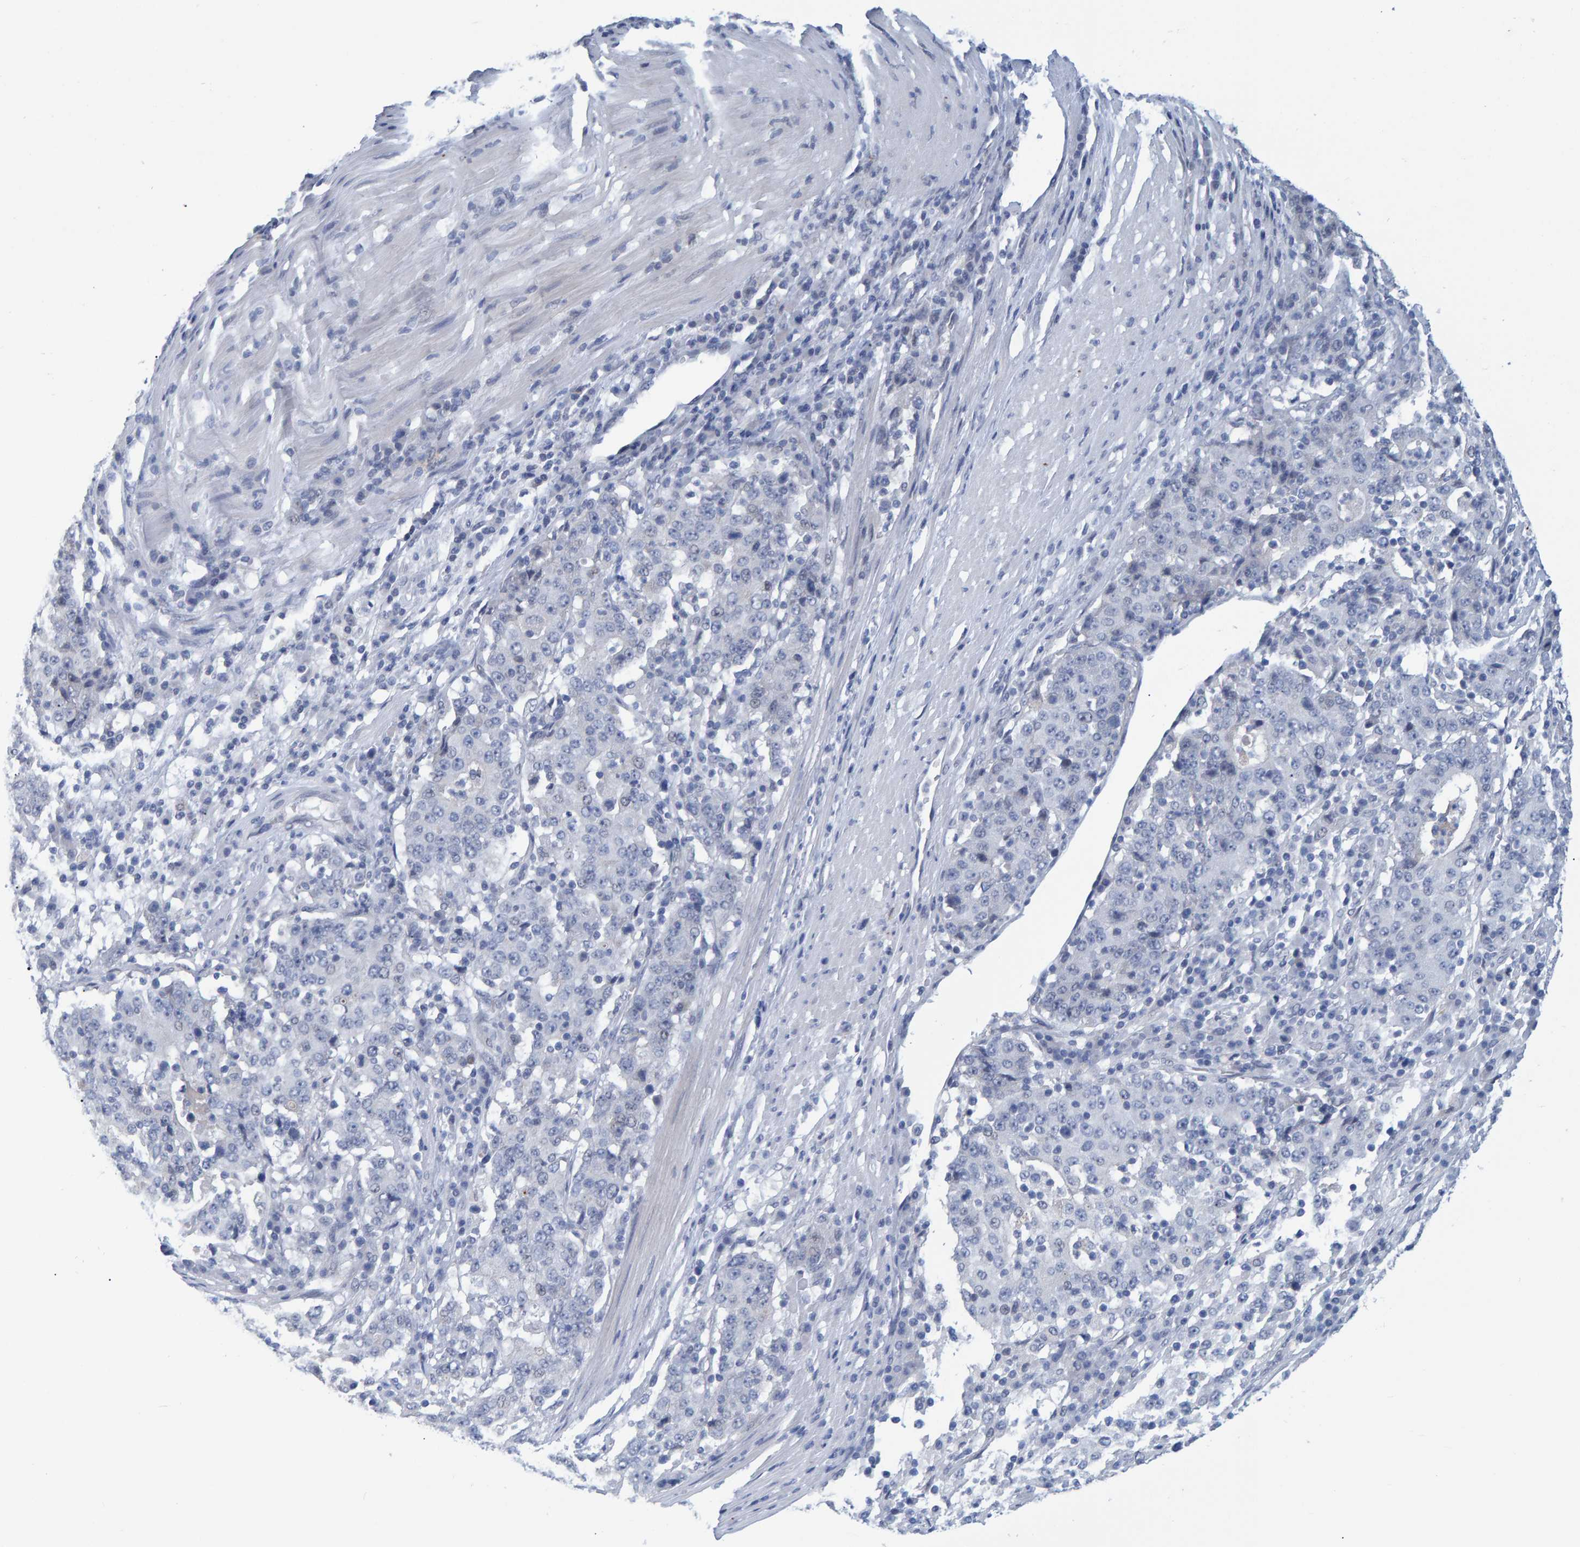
{"staining": {"intensity": "negative", "quantity": "none", "location": "none"}, "tissue": "stomach cancer", "cell_type": "Tumor cells", "image_type": "cancer", "snomed": [{"axis": "morphology", "description": "Adenocarcinoma, NOS"}, {"axis": "topography", "description": "Stomach"}], "caption": "High power microscopy image of an immunohistochemistry image of adenocarcinoma (stomach), revealing no significant expression in tumor cells.", "gene": "PROCA1", "patient": {"sex": "male", "age": 59}}